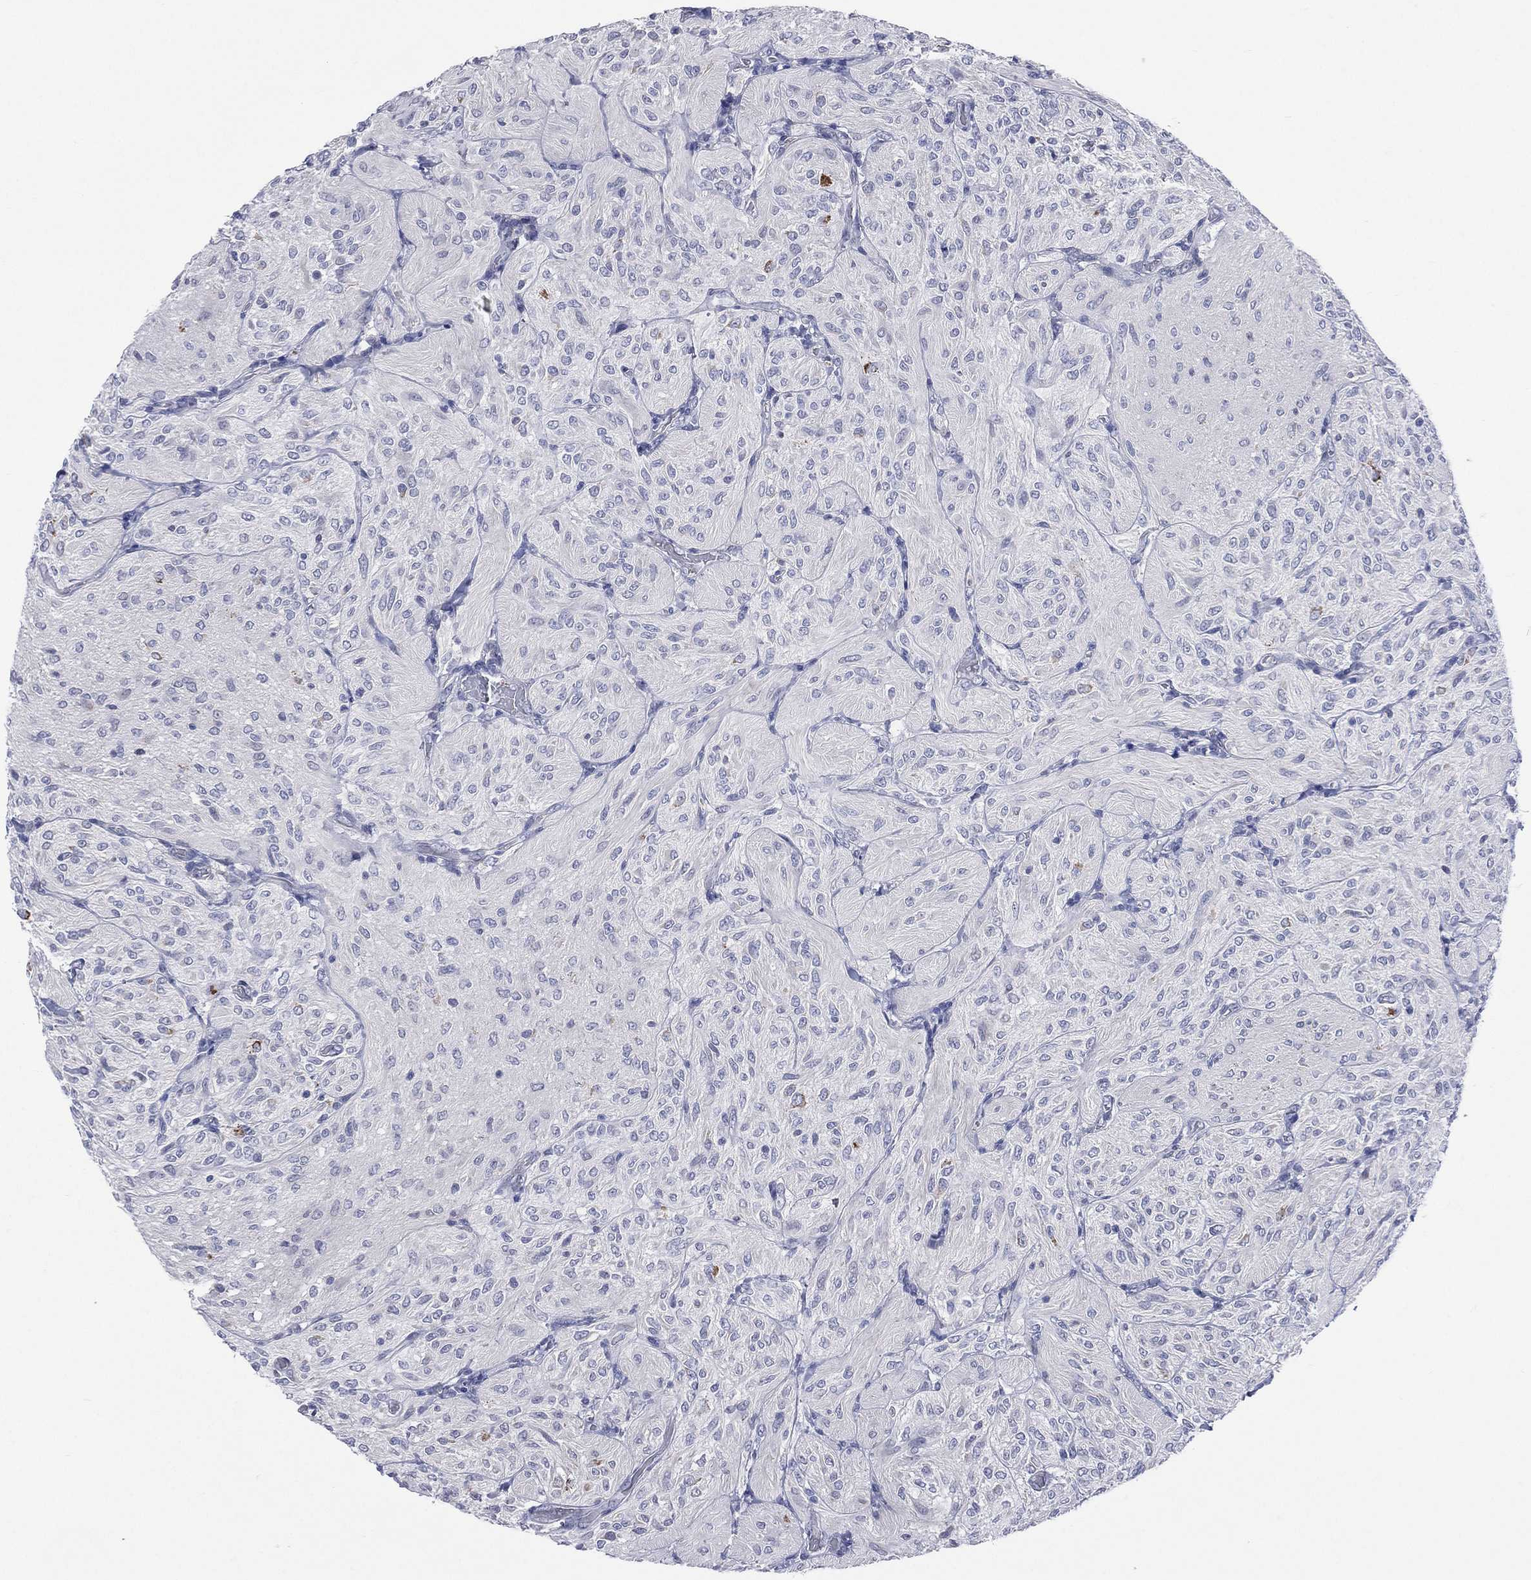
{"staining": {"intensity": "negative", "quantity": "none", "location": "none"}, "tissue": "glioma", "cell_type": "Tumor cells", "image_type": "cancer", "snomed": [{"axis": "morphology", "description": "Glioma, malignant, Low grade"}, {"axis": "topography", "description": "Brain"}], "caption": "IHC image of neoplastic tissue: human malignant low-grade glioma stained with DAB reveals no significant protein staining in tumor cells. Nuclei are stained in blue.", "gene": "AKAP3", "patient": {"sex": "male", "age": 3}}